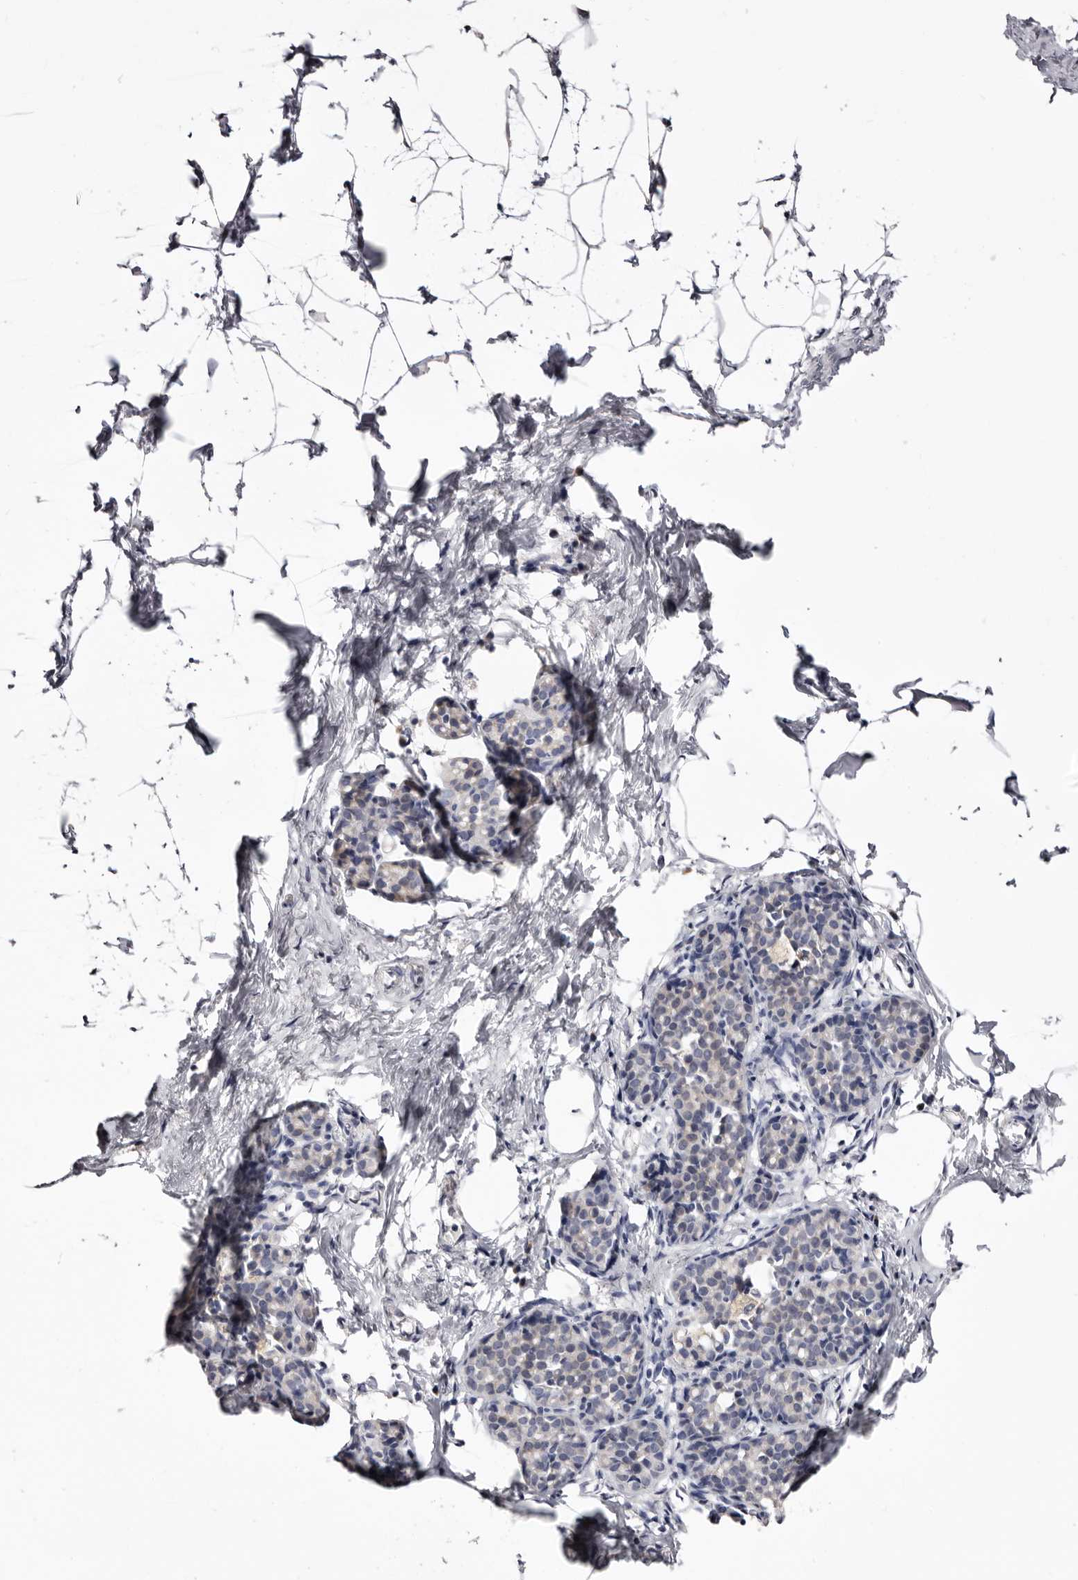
{"staining": {"intensity": "negative", "quantity": "none", "location": "none"}, "tissue": "breast", "cell_type": "Adipocytes", "image_type": "normal", "snomed": [{"axis": "morphology", "description": "Normal tissue, NOS"}, {"axis": "morphology", "description": "Lobular carcinoma"}, {"axis": "topography", "description": "Breast"}], "caption": "Adipocytes show no significant protein expression in benign breast. The staining is performed using DAB (3,3'-diaminobenzidine) brown chromogen with nuclei counter-stained in using hematoxylin.", "gene": "CASQ1", "patient": {"sex": "female", "age": 62}}